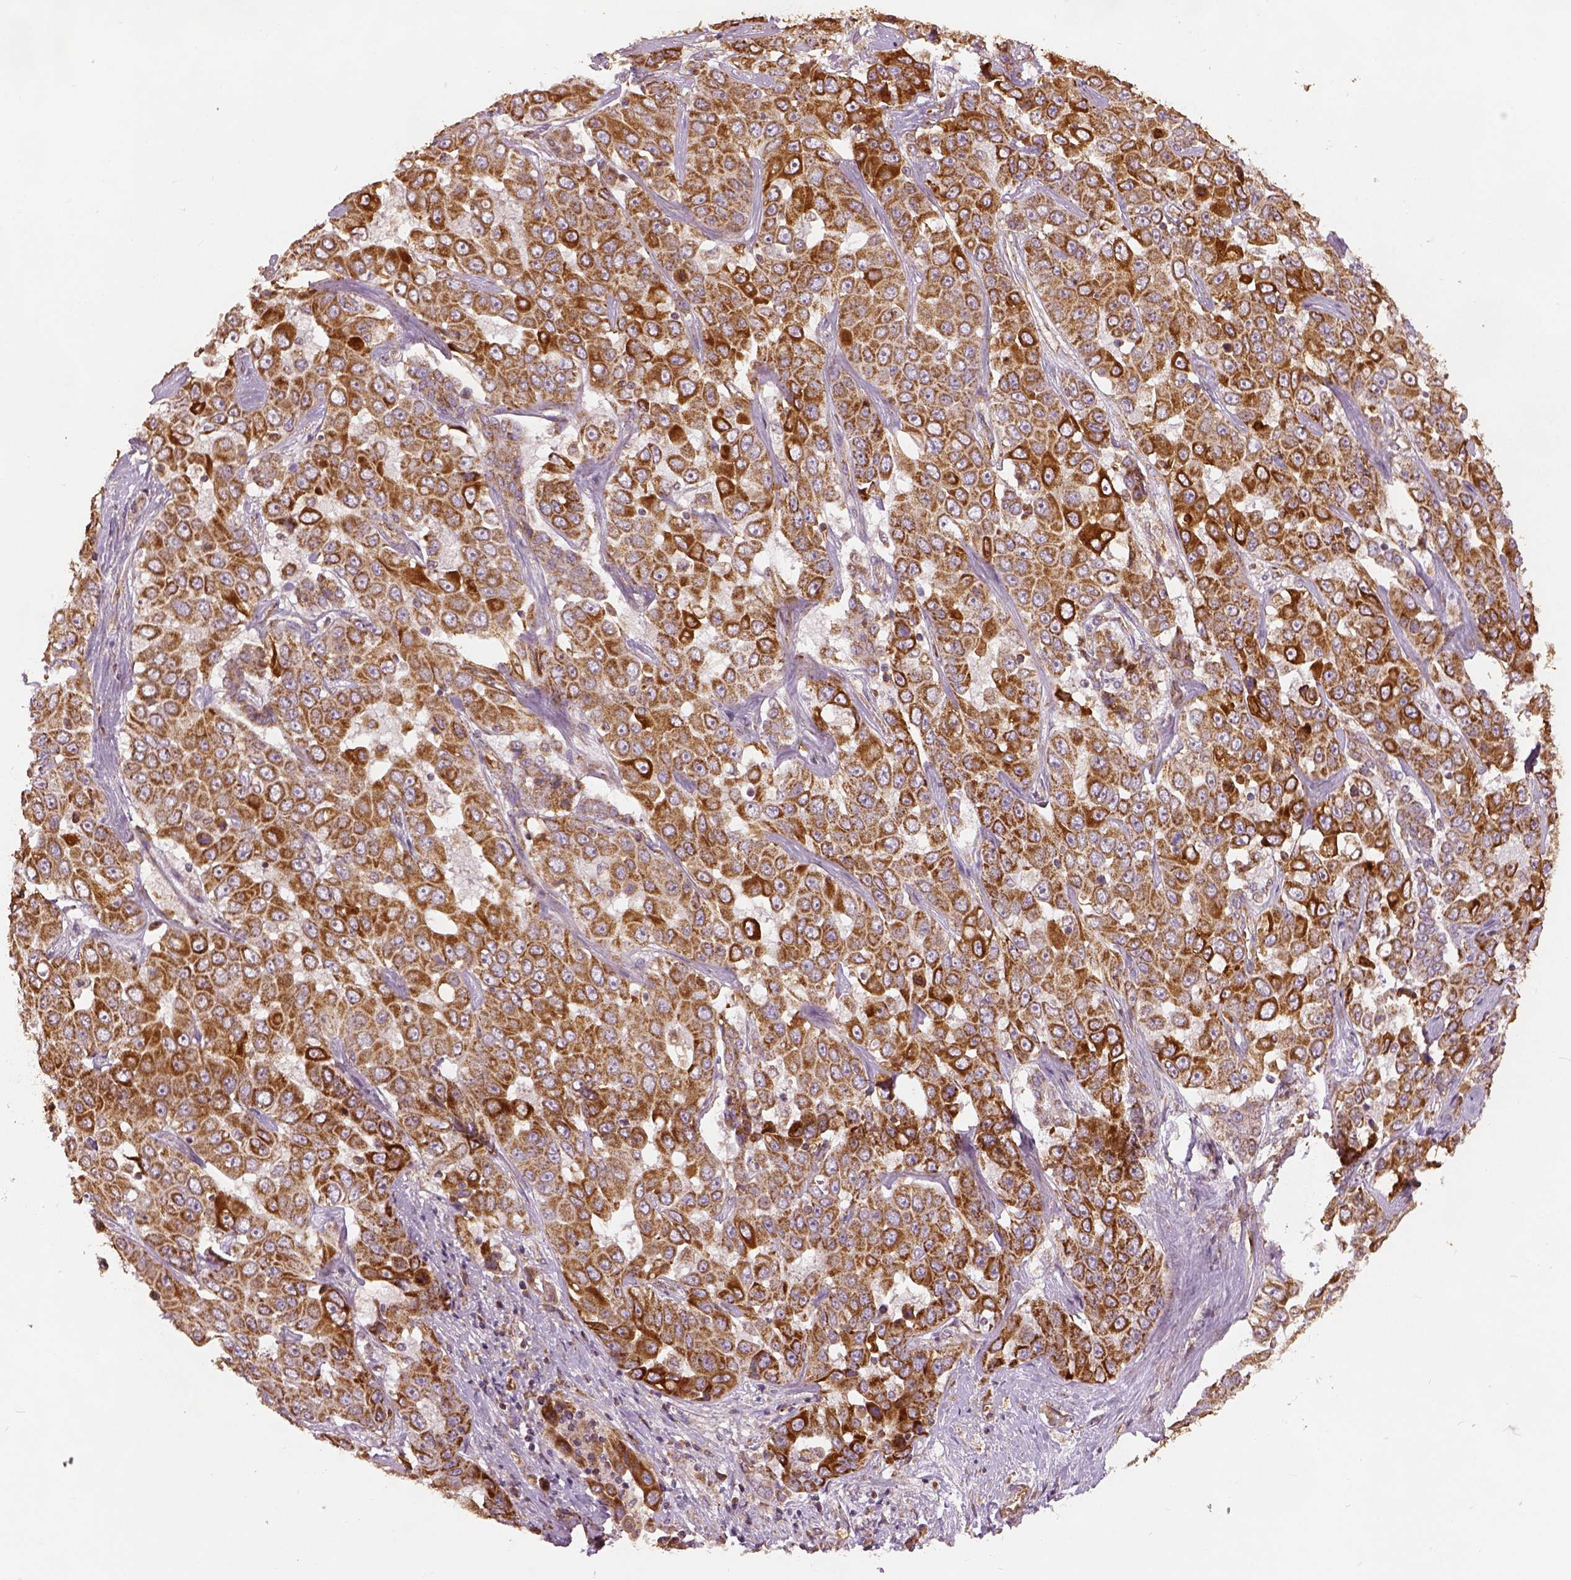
{"staining": {"intensity": "moderate", "quantity": ">75%", "location": "cytoplasmic/membranous"}, "tissue": "liver cancer", "cell_type": "Tumor cells", "image_type": "cancer", "snomed": [{"axis": "morphology", "description": "Cholangiocarcinoma"}, {"axis": "topography", "description": "Liver"}], "caption": "Immunohistochemical staining of human cholangiocarcinoma (liver) exhibits medium levels of moderate cytoplasmic/membranous expression in about >75% of tumor cells.", "gene": "PGAM5", "patient": {"sex": "female", "age": 52}}